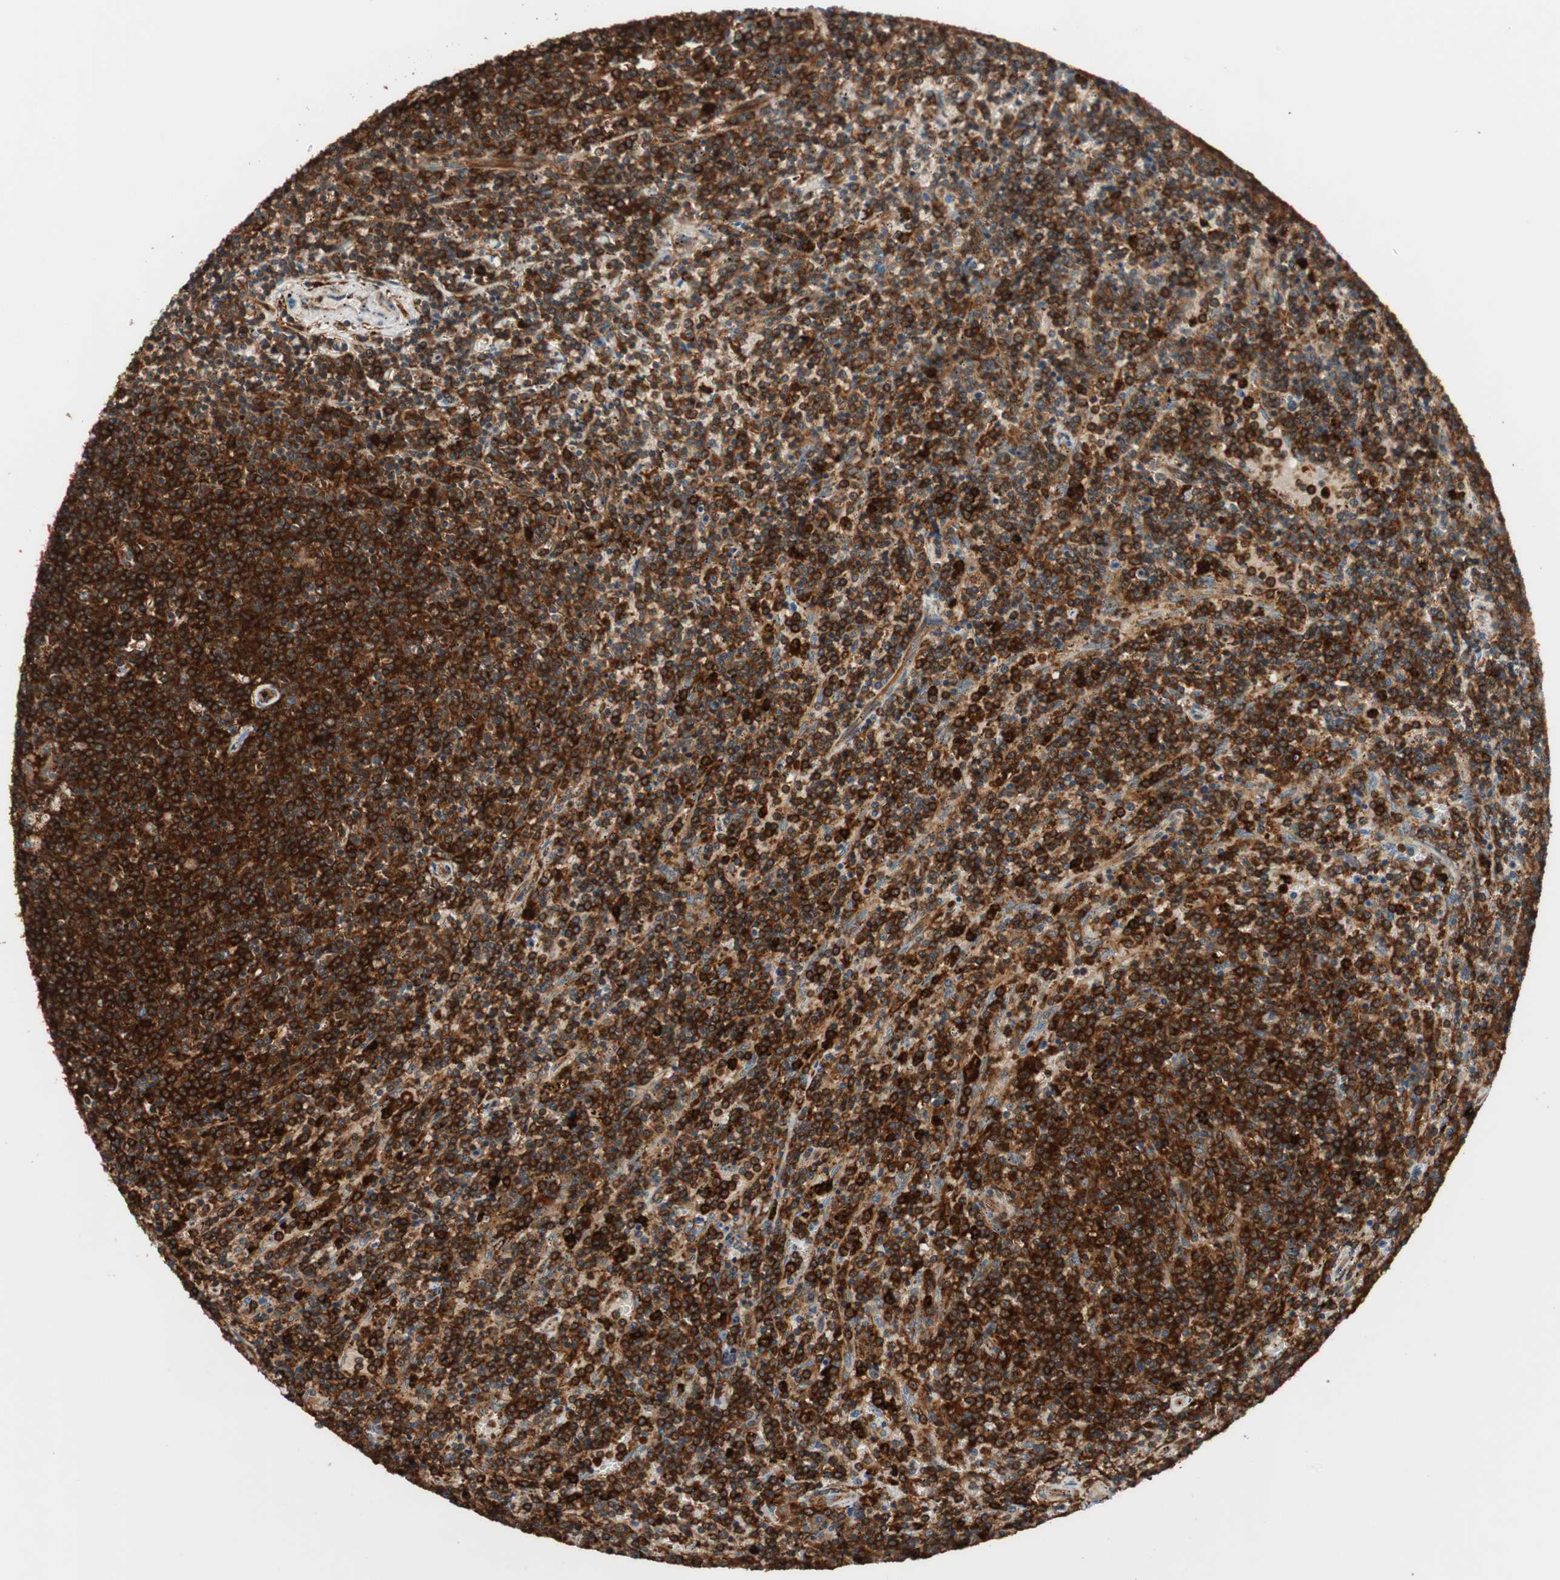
{"staining": {"intensity": "strong", "quantity": ">75%", "location": "cytoplasmic/membranous"}, "tissue": "lymphoma", "cell_type": "Tumor cells", "image_type": "cancer", "snomed": [{"axis": "morphology", "description": "Malignant lymphoma, non-Hodgkin's type, Low grade"}, {"axis": "topography", "description": "Spleen"}], "caption": "A micrograph of lymphoma stained for a protein reveals strong cytoplasmic/membranous brown staining in tumor cells.", "gene": "VASP", "patient": {"sex": "female", "age": 50}}